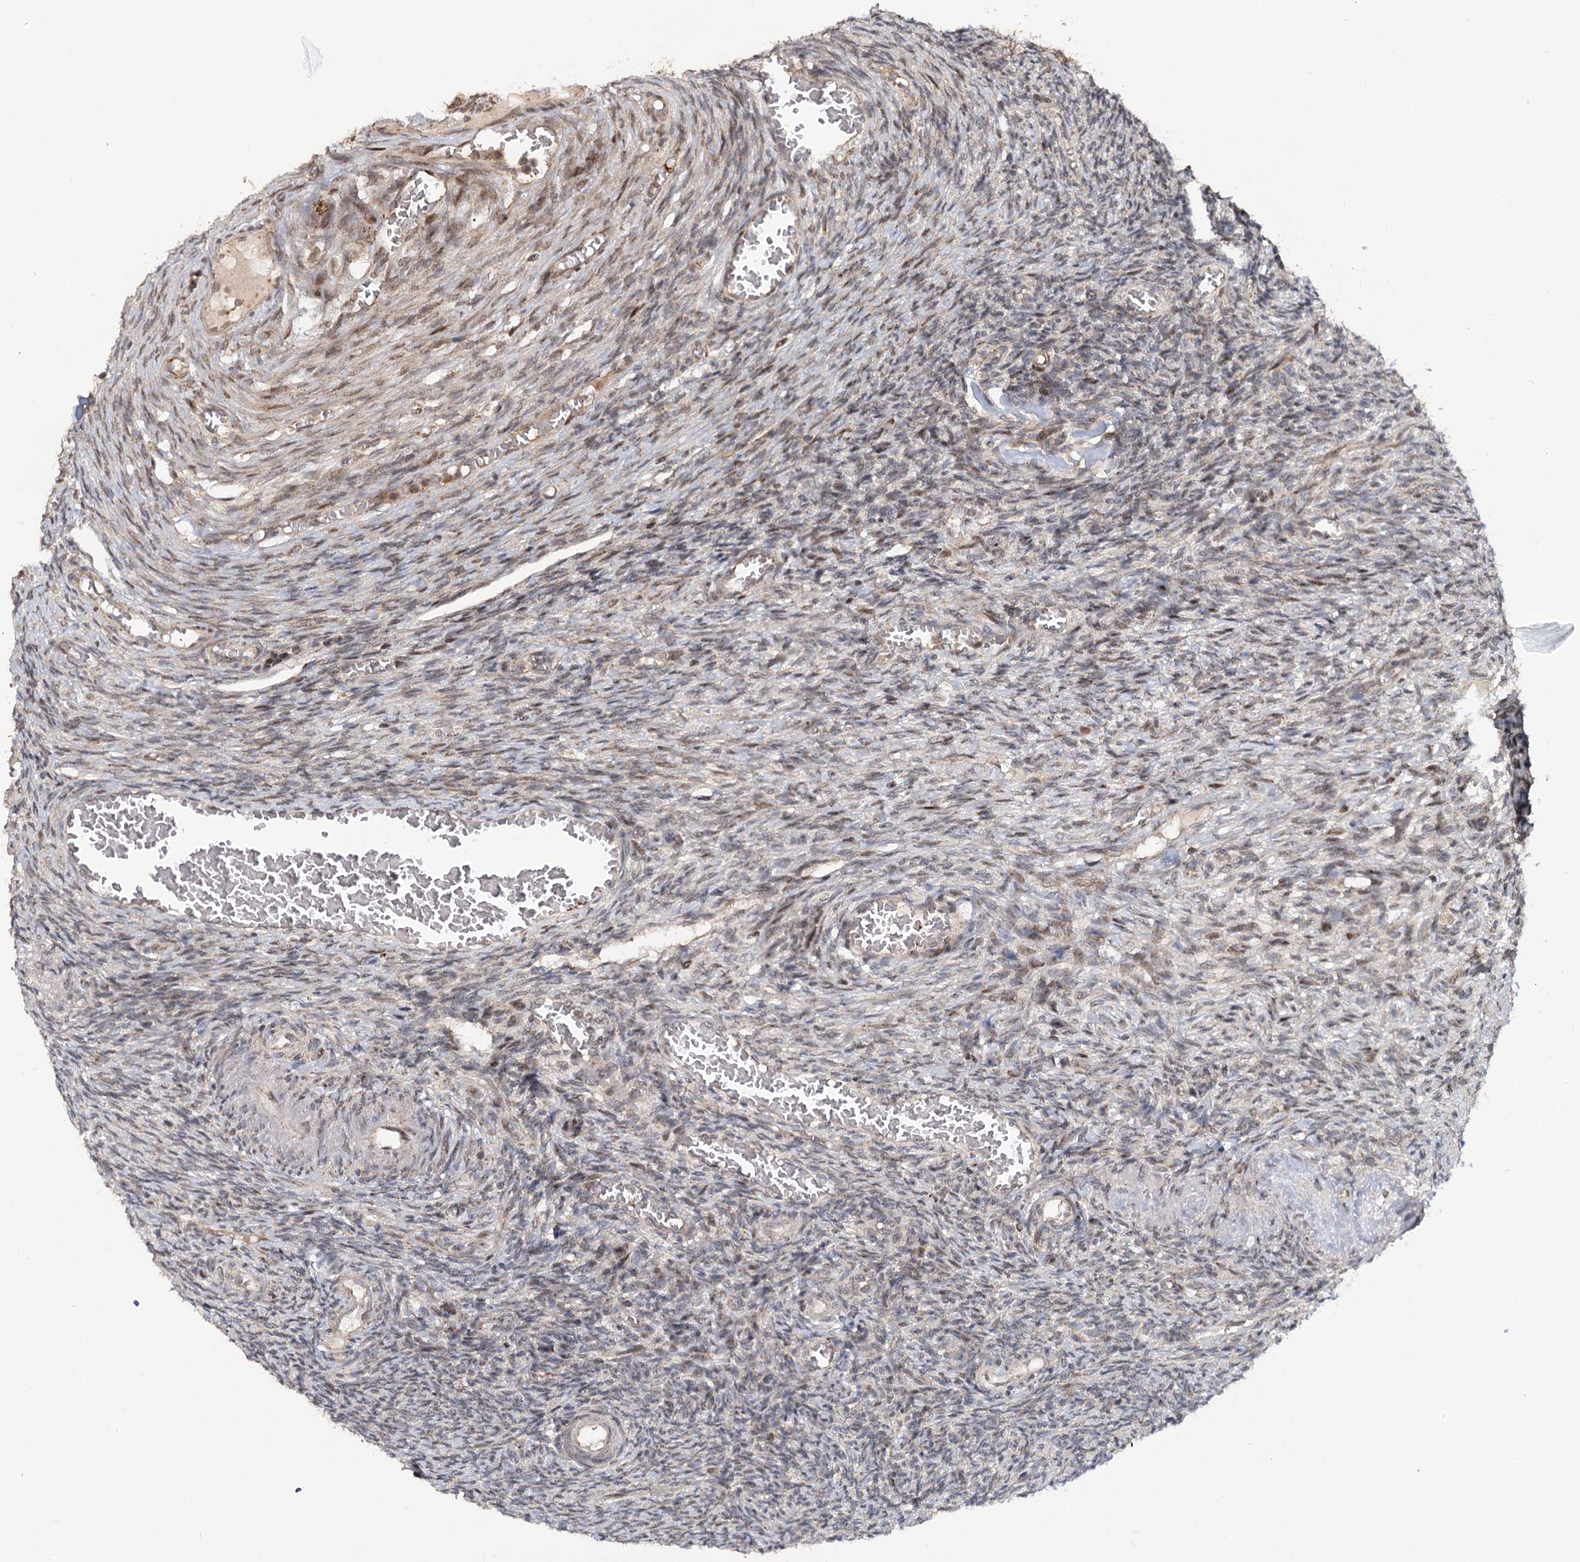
{"staining": {"intensity": "moderate", "quantity": ">75%", "location": "cytoplasmic/membranous"}, "tissue": "ovary", "cell_type": "Follicle cells", "image_type": "normal", "snomed": [{"axis": "morphology", "description": "Normal tissue, NOS"}, {"axis": "topography", "description": "Ovary"}], "caption": "This micrograph exhibits IHC staining of unremarkable ovary, with medium moderate cytoplasmic/membranous staining in approximately >75% of follicle cells.", "gene": "ZNRF3", "patient": {"sex": "female", "age": 27}}